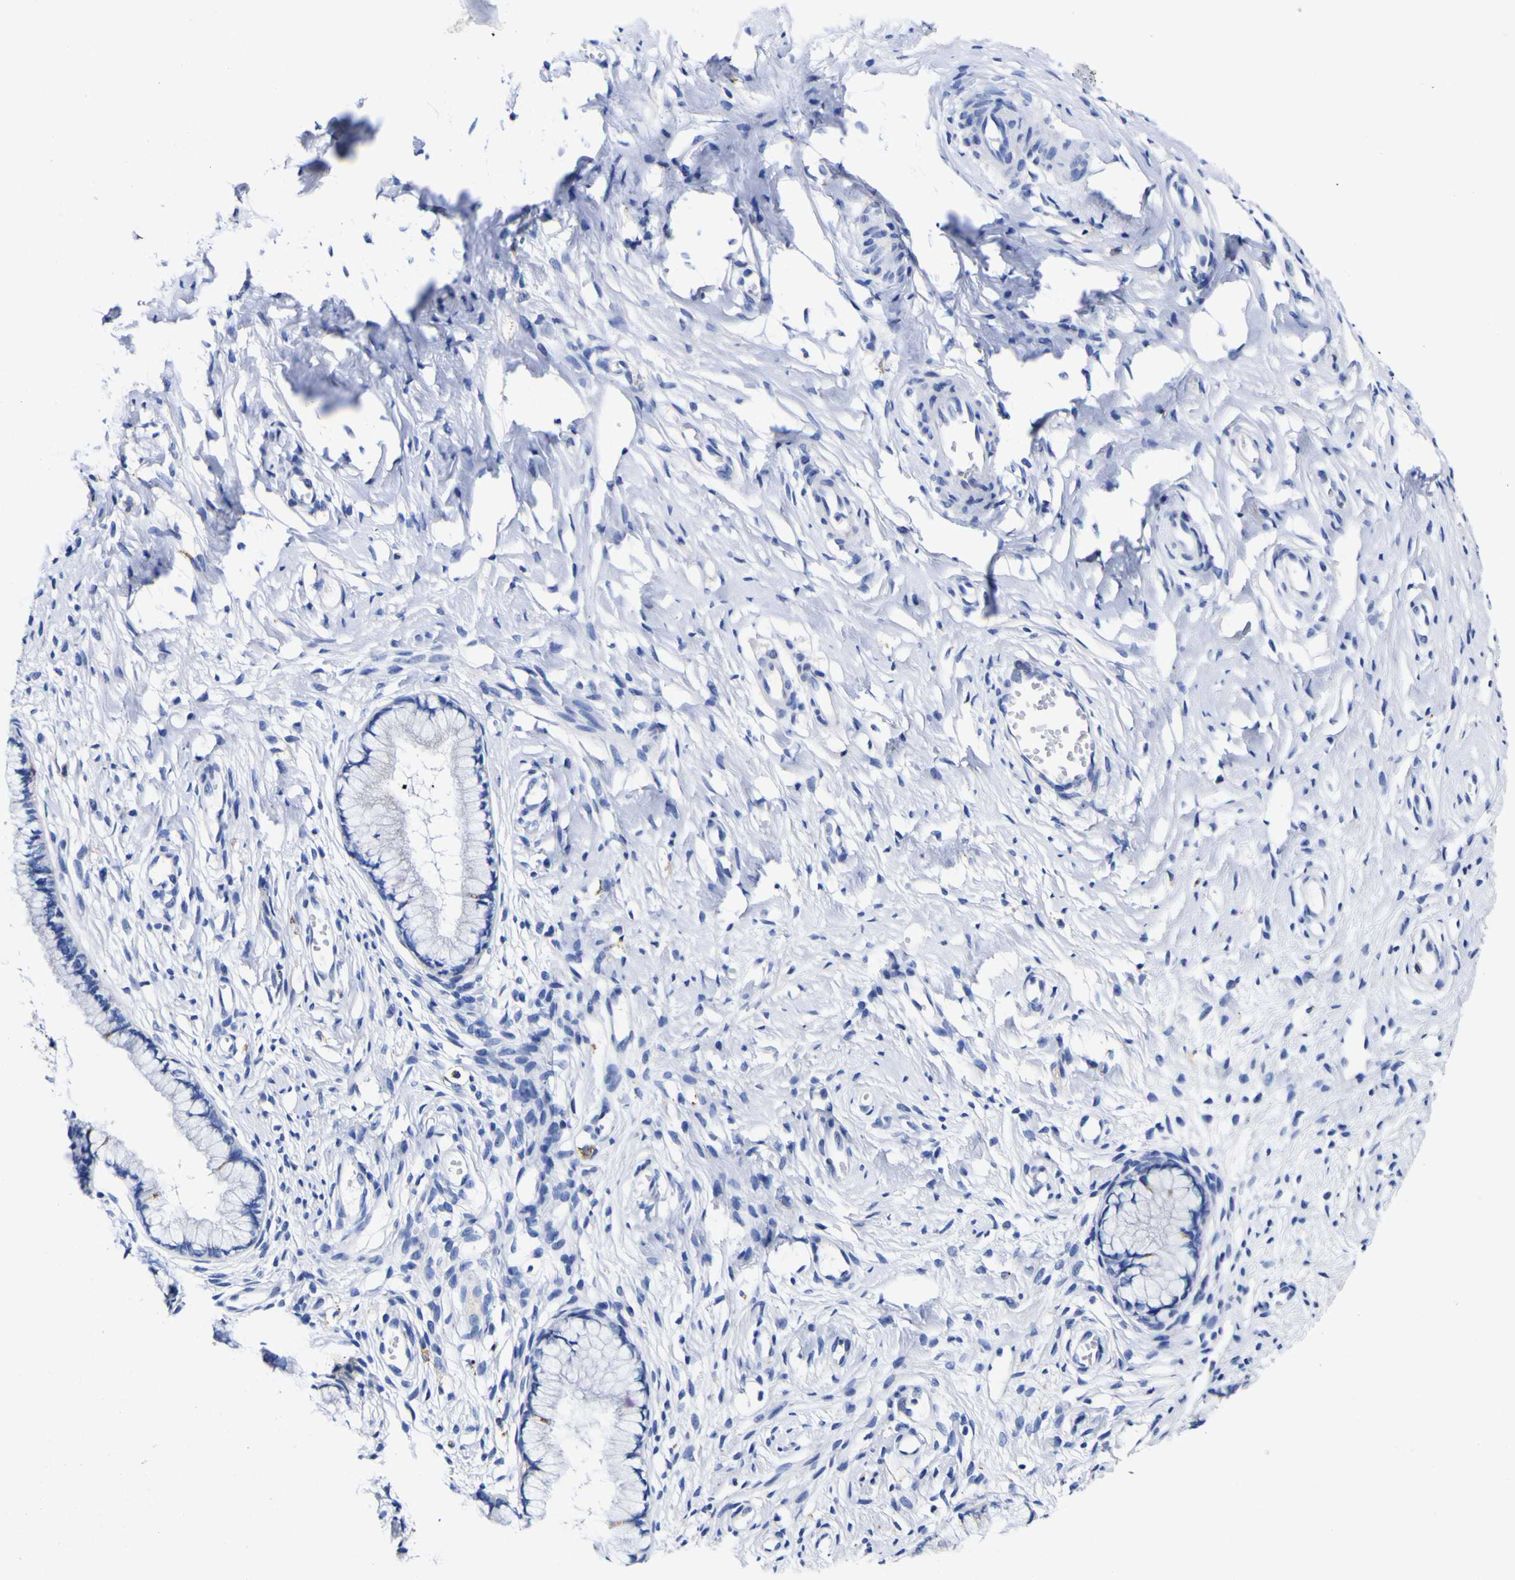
{"staining": {"intensity": "negative", "quantity": "none", "location": "none"}, "tissue": "cervix", "cell_type": "Glandular cells", "image_type": "normal", "snomed": [{"axis": "morphology", "description": "Normal tissue, NOS"}, {"axis": "topography", "description": "Cervix"}], "caption": "Immunohistochemistry histopathology image of normal cervix stained for a protein (brown), which exhibits no expression in glandular cells. Brightfield microscopy of immunohistochemistry stained with DAB (3,3'-diaminobenzidine) (brown) and hematoxylin (blue), captured at high magnification.", "gene": "HLA", "patient": {"sex": "female", "age": 65}}